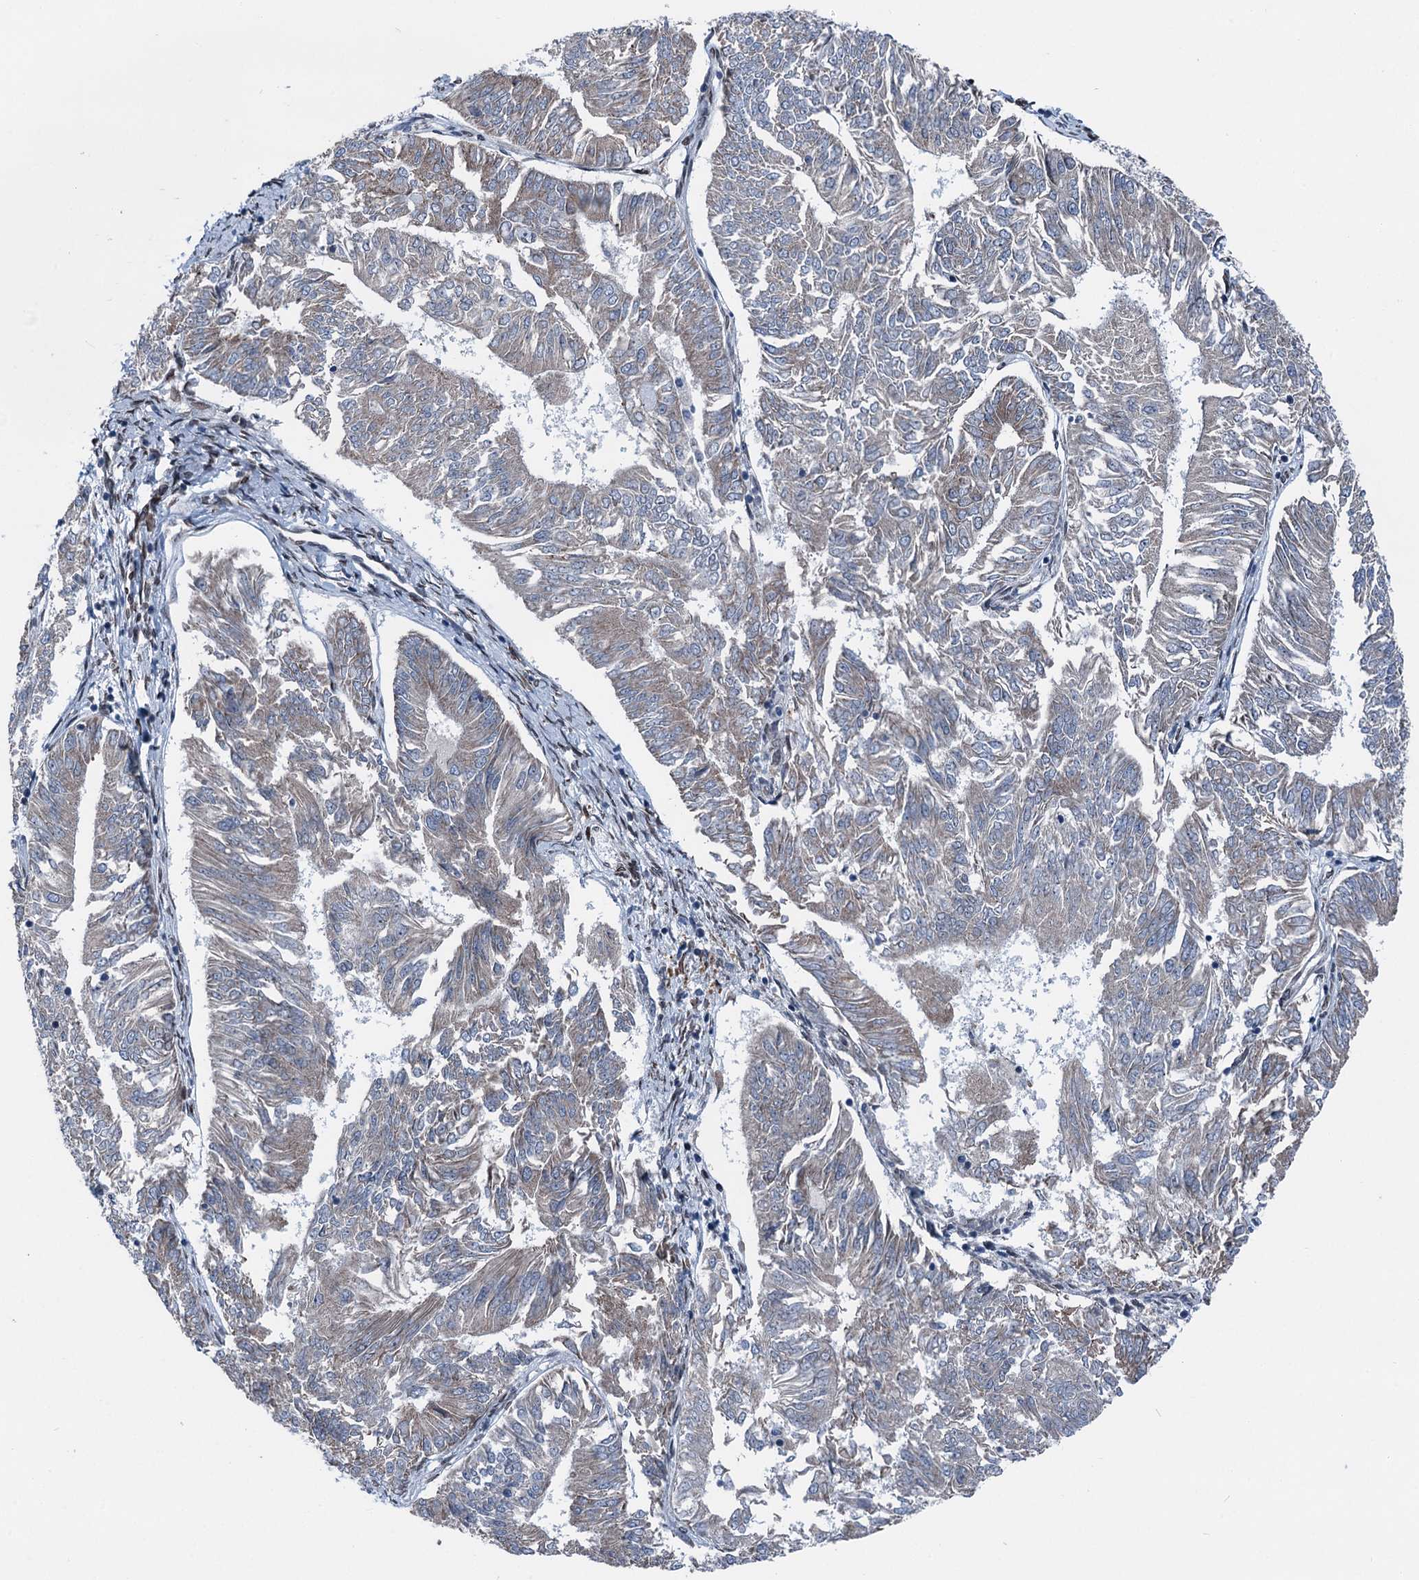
{"staining": {"intensity": "weak", "quantity": "<25%", "location": "cytoplasmic/membranous"}, "tissue": "endometrial cancer", "cell_type": "Tumor cells", "image_type": "cancer", "snomed": [{"axis": "morphology", "description": "Adenocarcinoma, NOS"}, {"axis": "topography", "description": "Endometrium"}], "caption": "Tumor cells show no significant staining in adenocarcinoma (endometrial).", "gene": "MRPL14", "patient": {"sex": "female", "age": 58}}